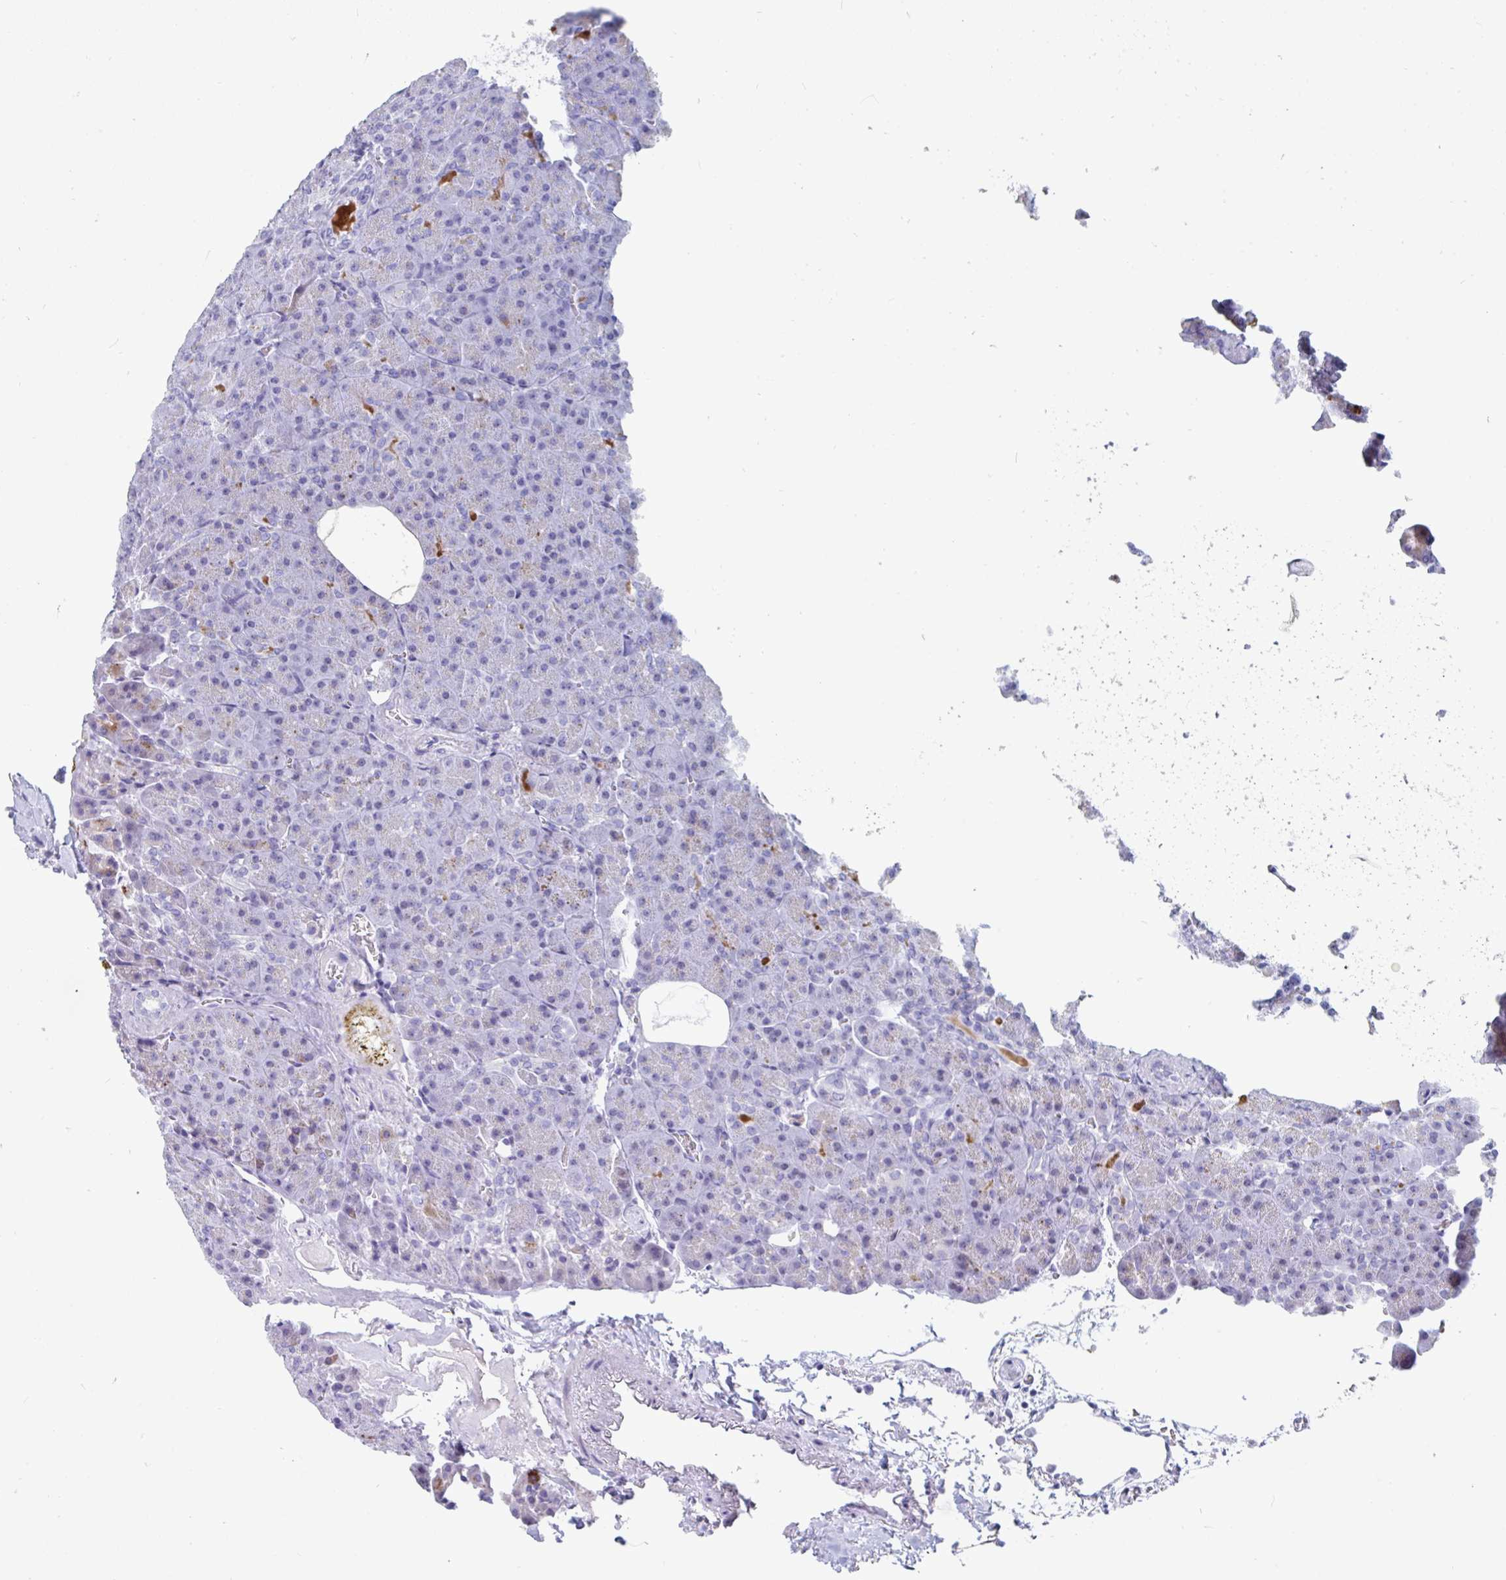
{"staining": {"intensity": "moderate", "quantity": "<25%", "location": "cytoplasmic/membranous"}, "tissue": "pancreas", "cell_type": "Exocrine glandular cells", "image_type": "normal", "snomed": [{"axis": "morphology", "description": "Normal tissue, NOS"}, {"axis": "topography", "description": "Pancreas"}], "caption": "Pancreas stained for a protein exhibits moderate cytoplasmic/membranous positivity in exocrine glandular cells. The staining was performed using DAB to visualize the protein expression in brown, while the nuclei were stained in blue with hematoxylin (Magnification: 20x).", "gene": "GKN2", "patient": {"sex": "female", "age": 74}}